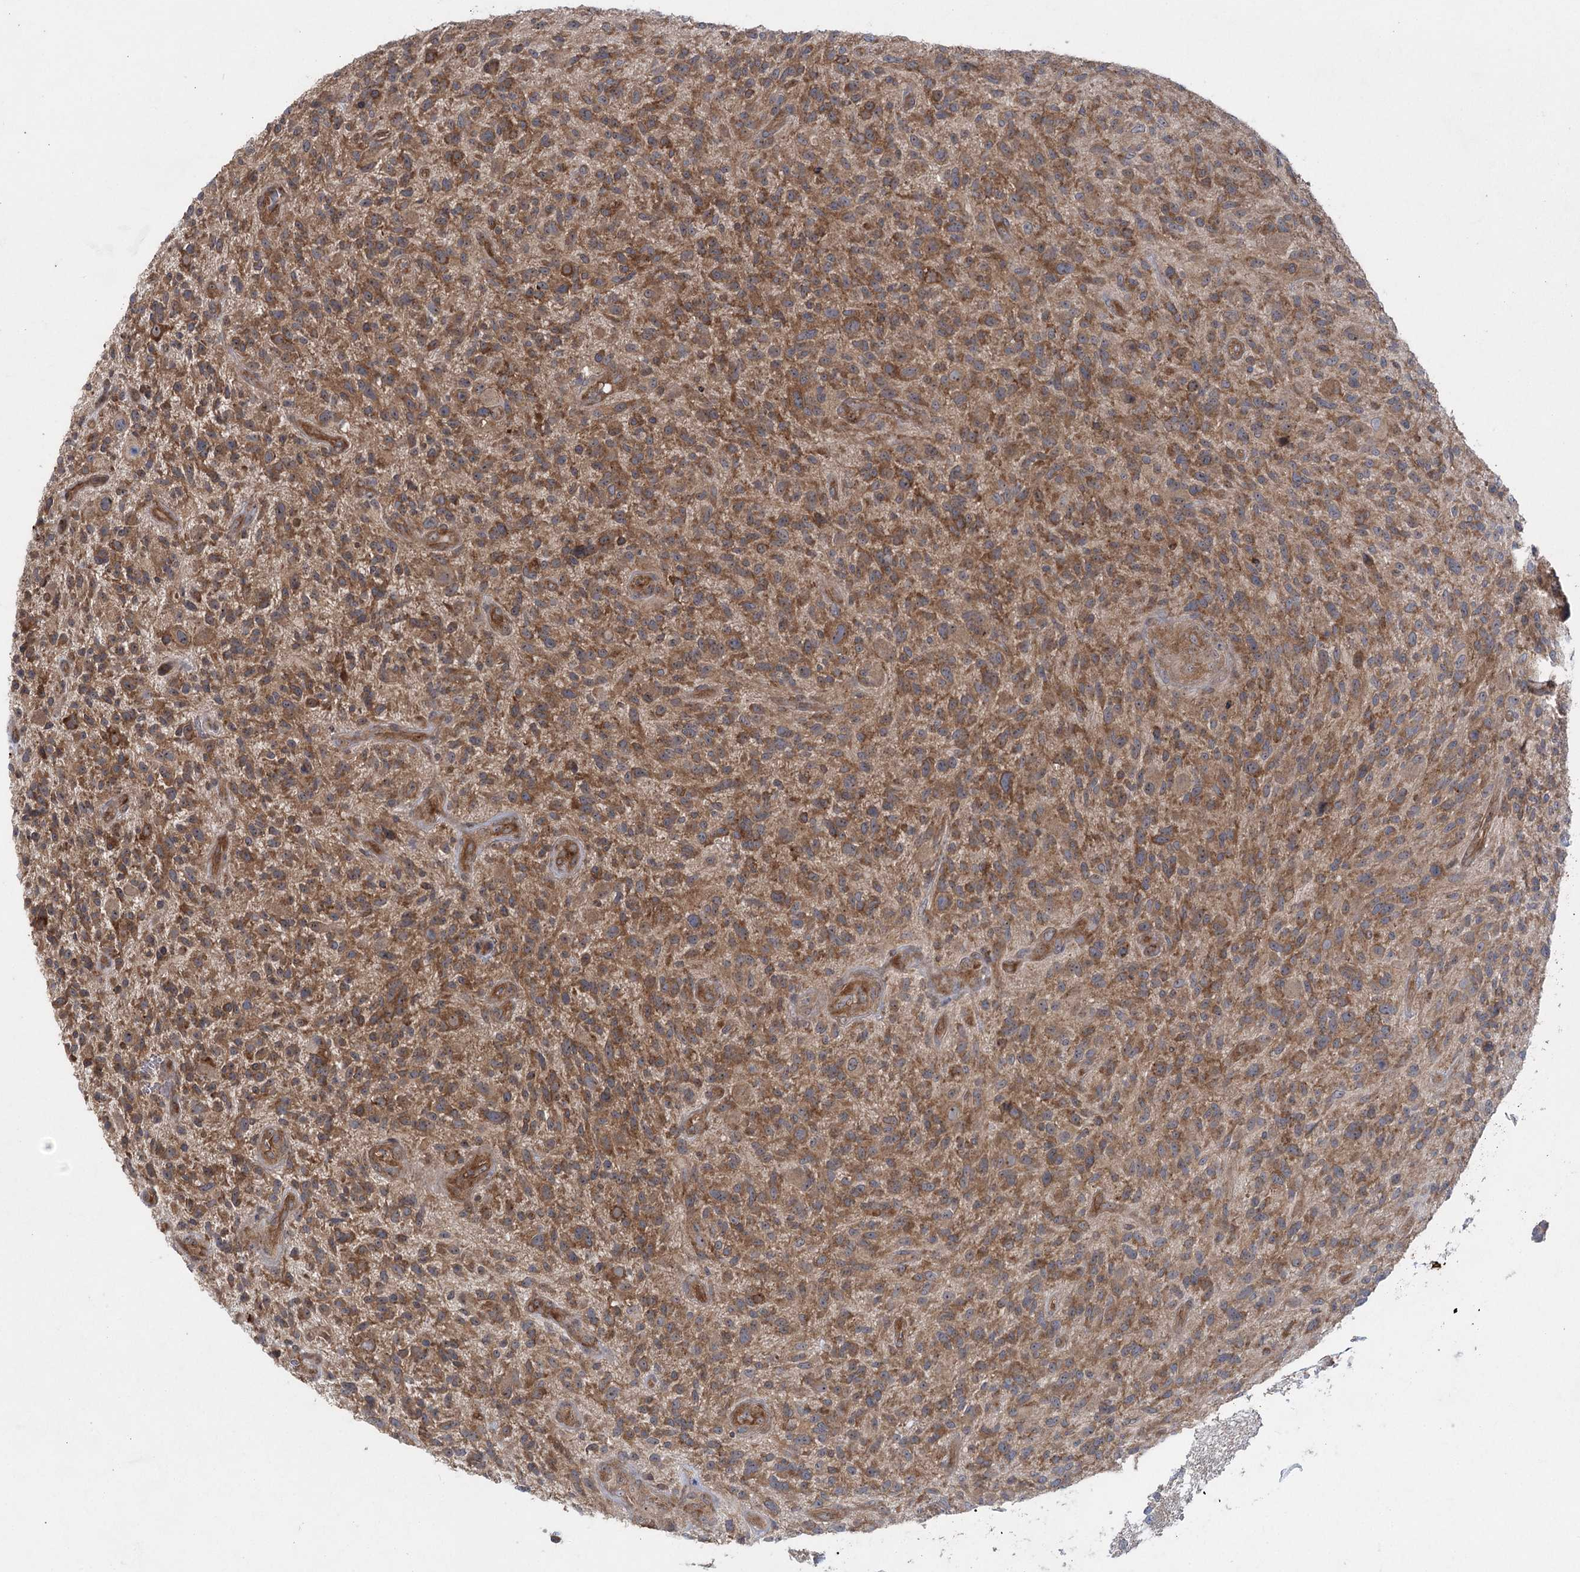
{"staining": {"intensity": "moderate", "quantity": ">75%", "location": "cytoplasmic/membranous"}, "tissue": "glioma", "cell_type": "Tumor cells", "image_type": "cancer", "snomed": [{"axis": "morphology", "description": "Glioma, malignant, High grade"}, {"axis": "topography", "description": "Brain"}], "caption": "Immunohistochemical staining of malignant glioma (high-grade) shows medium levels of moderate cytoplasmic/membranous protein positivity in about >75% of tumor cells.", "gene": "EIF3A", "patient": {"sex": "male", "age": 47}}